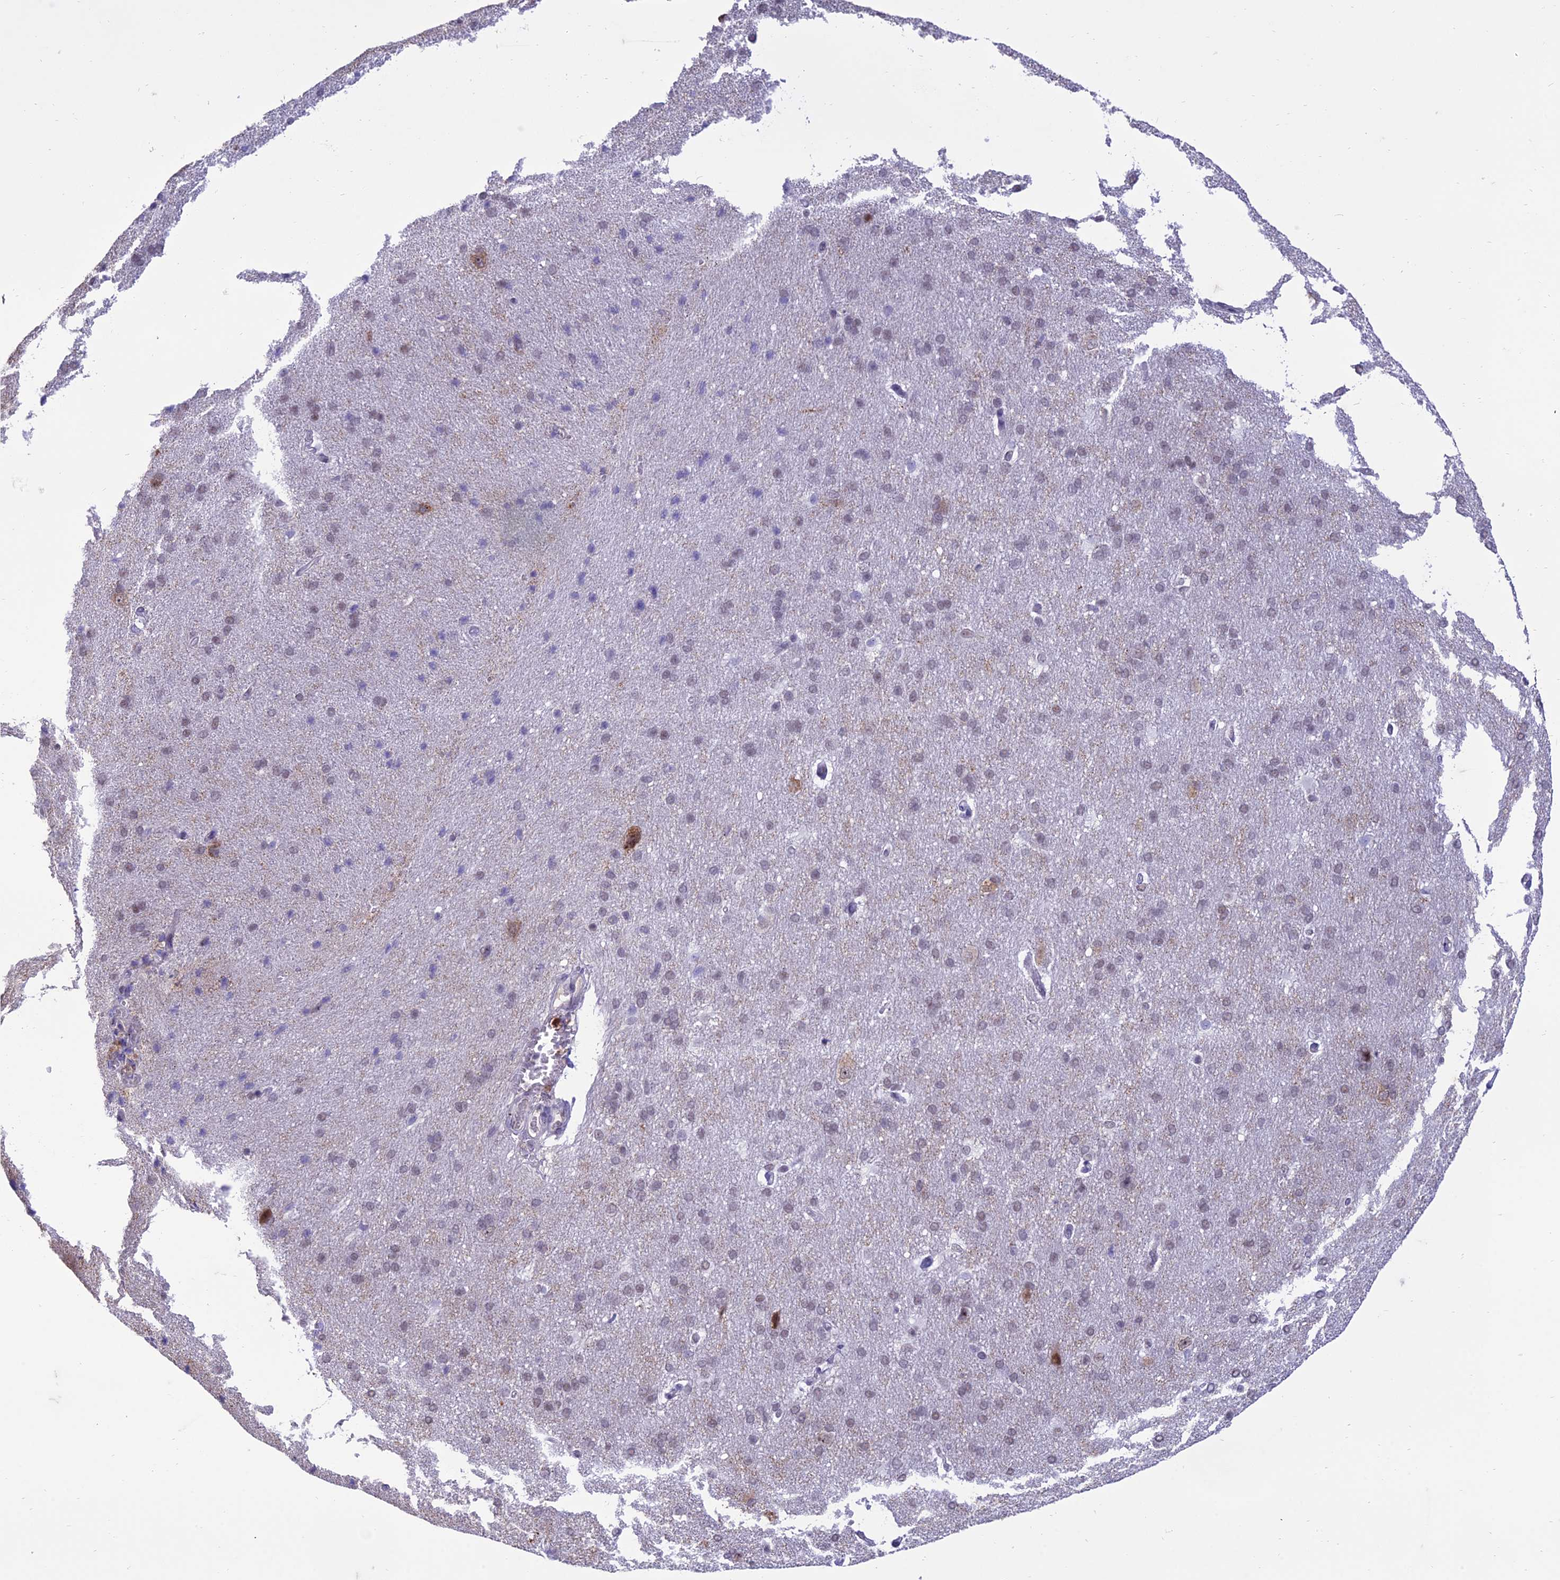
{"staining": {"intensity": "negative", "quantity": "none", "location": "none"}, "tissue": "cerebral cortex", "cell_type": "Endothelial cells", "image_type": "normal", "snomed": [{"axis": "morphology", "description": "Normal tissue, NOS"}, {"axis": "topography", "description": "Cerebral cortex"}], "caption": "Photomicrograph shows no protein positivity in endothelial cells of unremarkable cerebral cortex.", "gene": "RANBP3", "patient": {"sex": "male", "age": 62}}